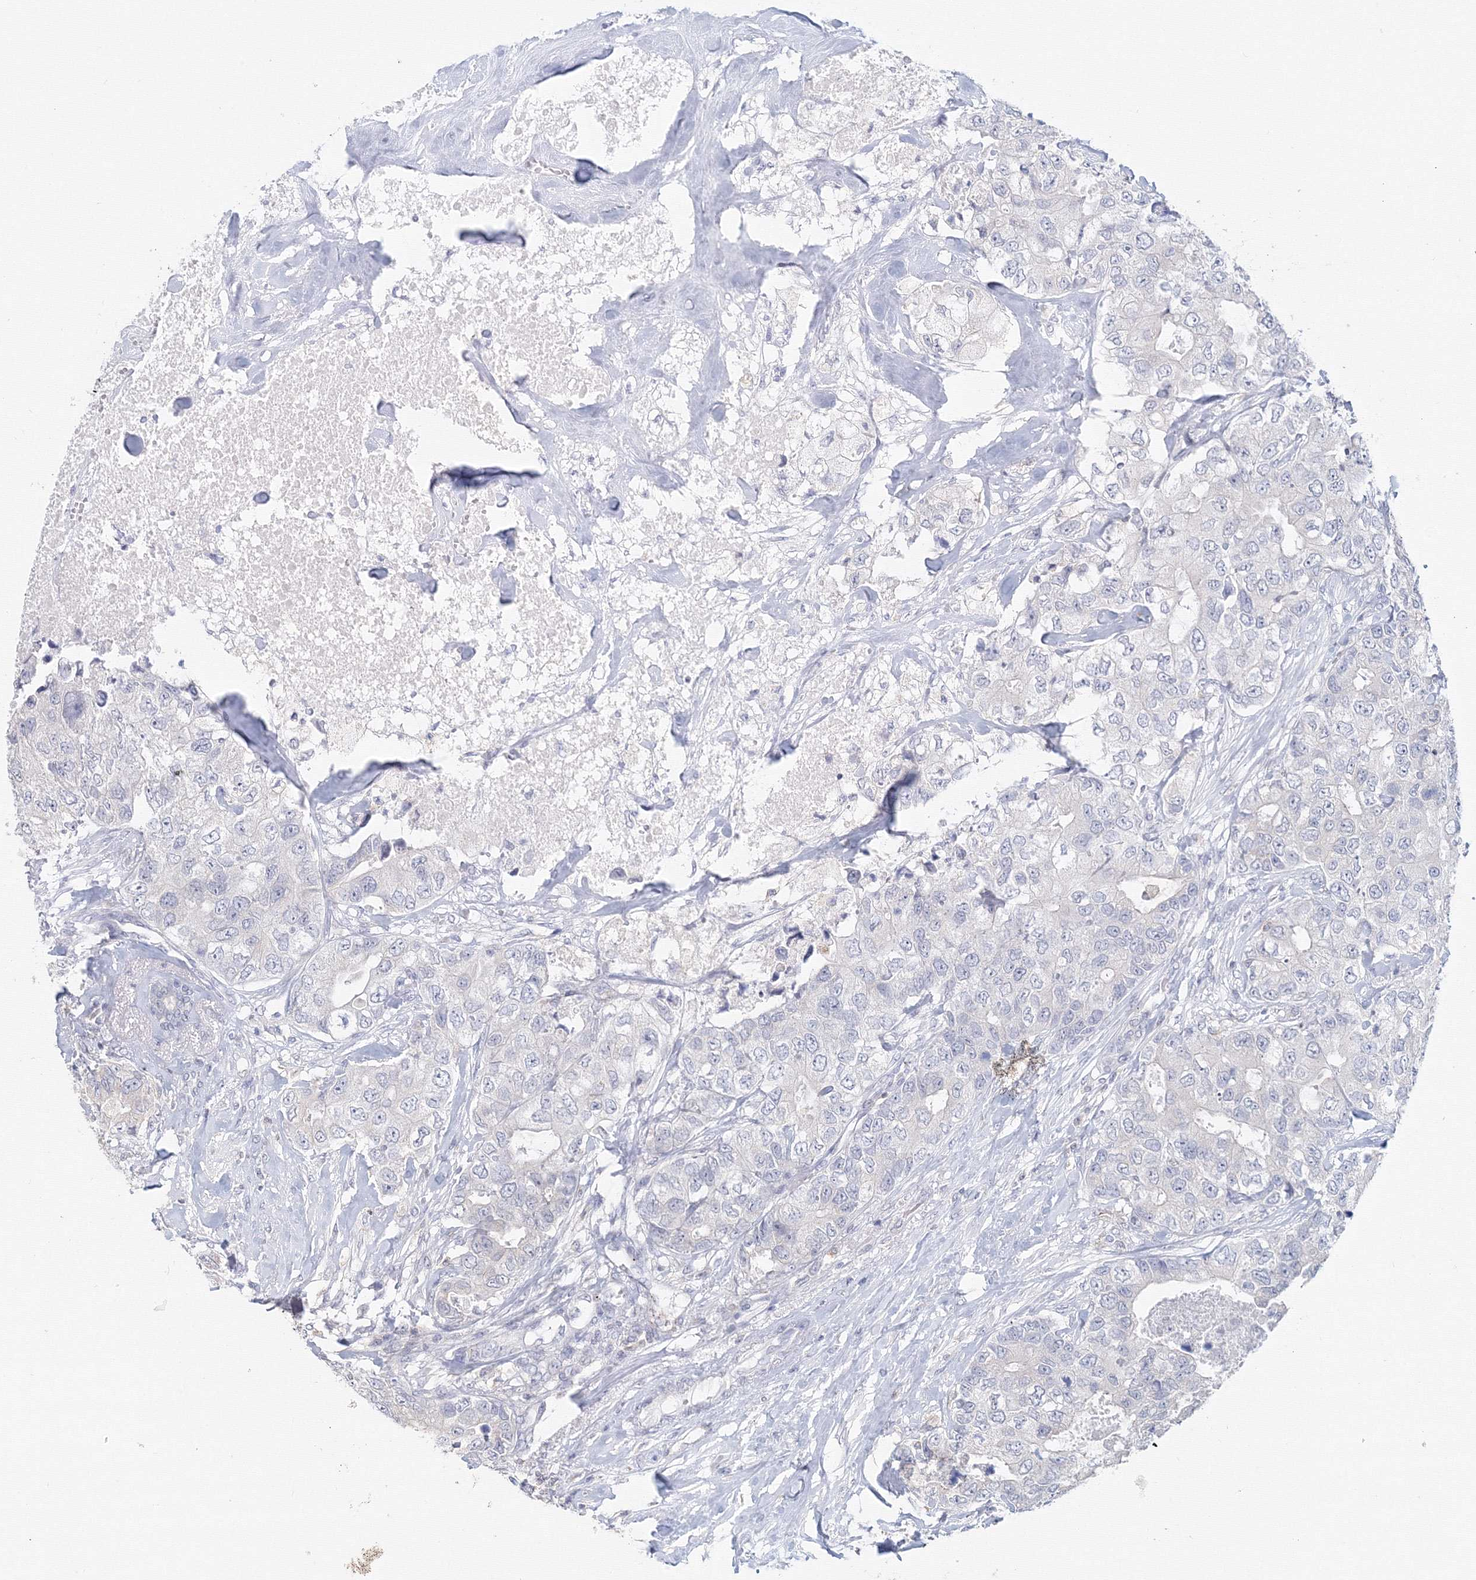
{"staining": {"intensity": "negative", "quantity": "none", "location": "none"}, "tissue": "breast cancer", "cell_type": "Tumor cells", "image_type": "cancer", "snomed": [{"axis": "morphology", "description": "Duct carcinoma"}, {"axis": "topography", "description": "Breast"}], "caption": "High magnification brightfield microscopy of intraductal carcinoma (breast) stained with DAB (3,3'-diaminobenzidine) (brown) and counterstained with hematoxylin (blue): tumor cells show no significant staining.", "gene": "SLC7A7", "patient": {"sex": "female", "age": 62}}